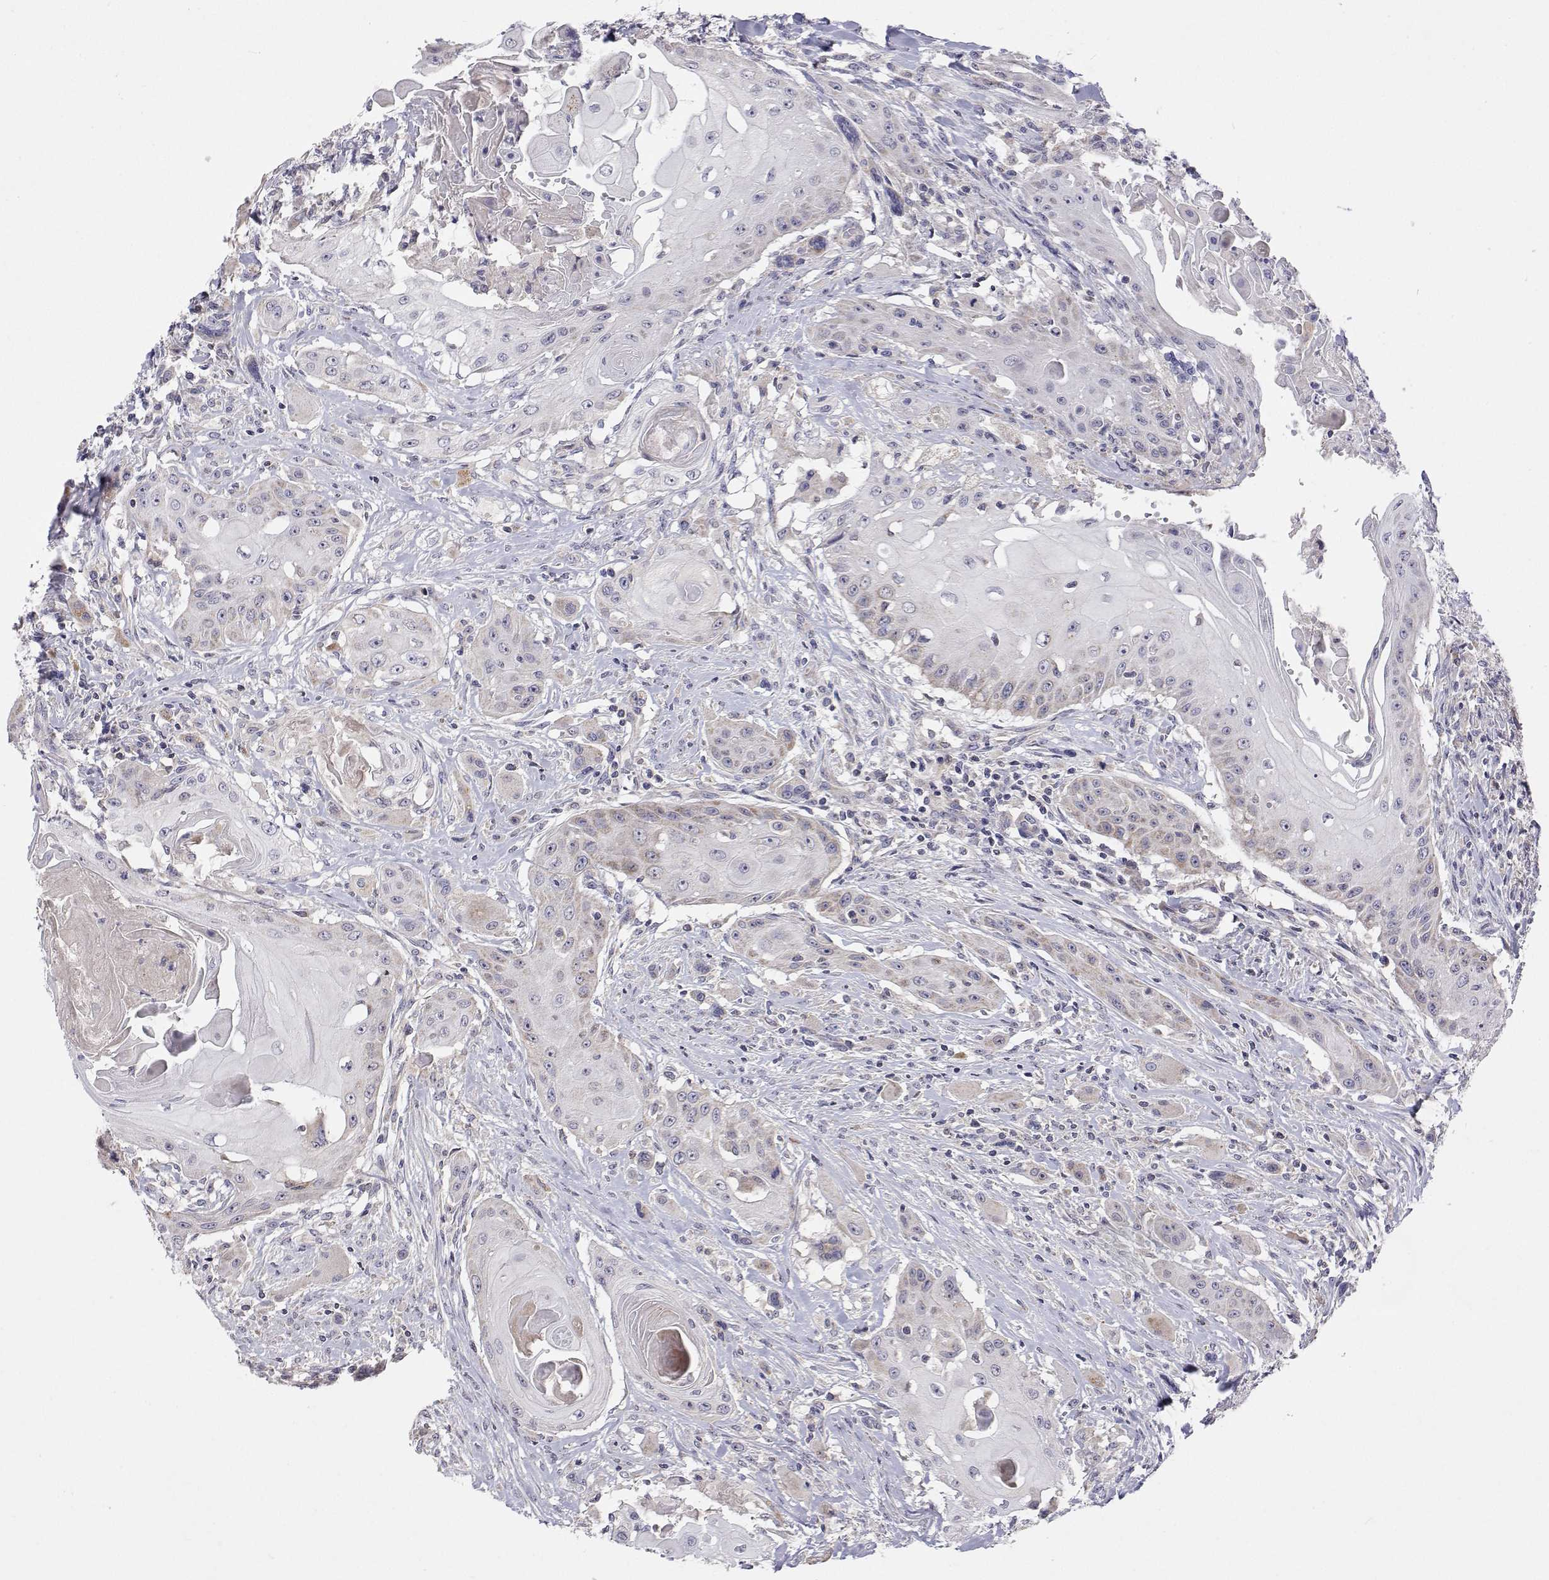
{"staining": {"intensity": "weak", "quantity": "<25%", "location": "cytoplasmic/membranous"}, "tissue": "head and neck cancer", "cell_type": "Tumor cells", "image_type": "cancer", "snomed": [{"axis": "morphology", "description": "Squamous cell carcinoma, NOS"}, {"axis": "topography", "description": "Oral tissue"}, {"axis": "topography", "description": "Head-Neck"}, {"axis": "topography", "description": "Neck, NOS"}], "caption": "High magnification brightfield microscopy of head and neck squamous cell carcinoma stained with DAB (brown) and counterstained with hematoxylin (blue): tumor cells show no significant expression.", "gene": "MRPL3", "patient": {"sex": "female", "age": 55}}